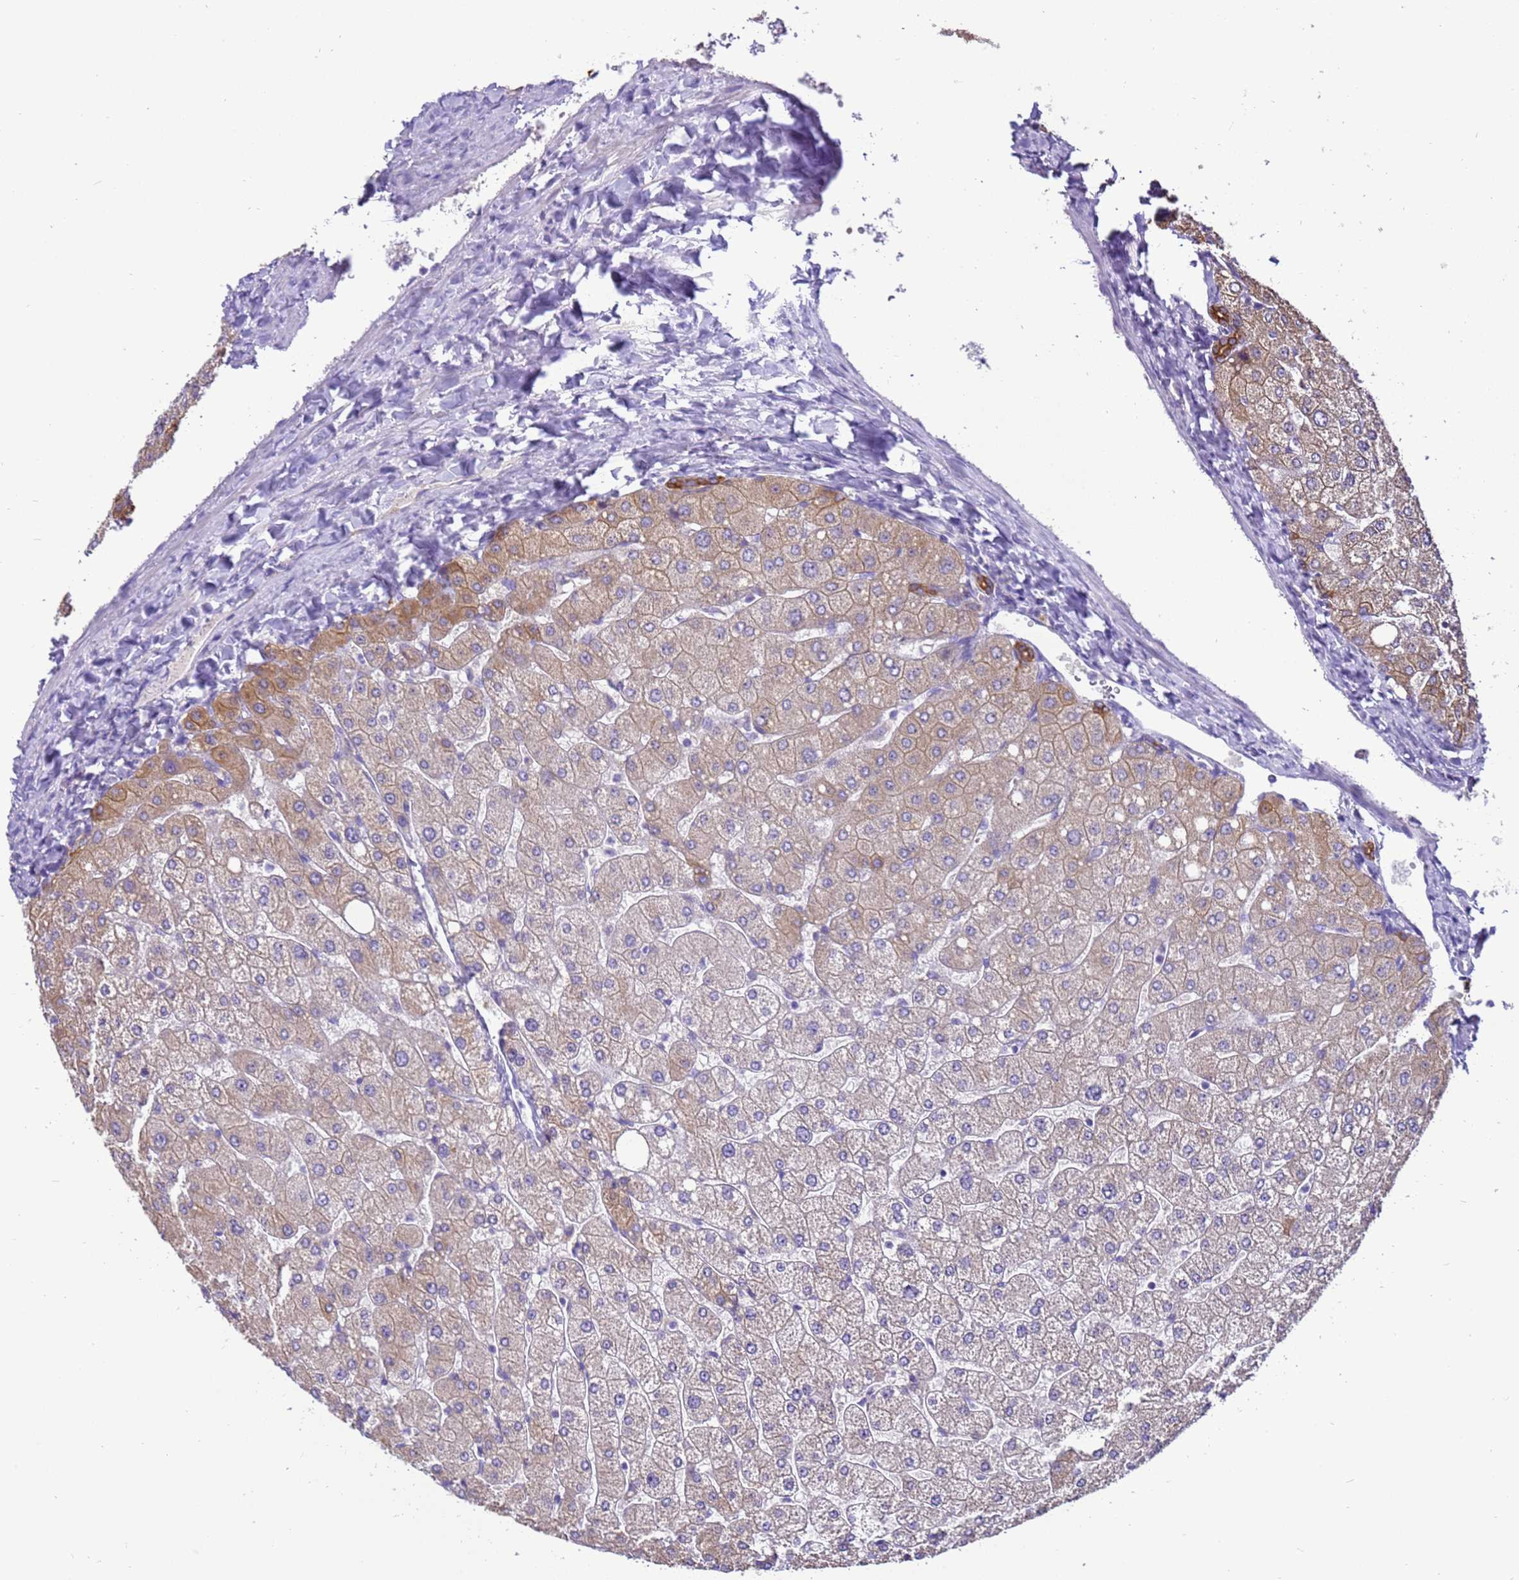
{"staining": {"intensity": "moderate", "quantity": ">75%", "location": "cytoplasmic/membranous"}, "tissue": "liver", "cell_type": "Cholangiocytes", "image_type": "normal", "snomed": [{"axis": "morphology", "description": "Normal tissue, NOS"}, {"axis": "topography", "description": "Liver"}], "caption": "High-magnification brightfield microscopy of benign liver stained with DAB (brown) and counterstained with hematoxylin (blue). cholangiocytes exhibit moderate cytoplasmic/membranous positivity is present in about>75% of cells. The staining was performed using DAB to visualize the protein expression in brown, while the nuclei were stained in blue with hematoxylin (Magnification: 20x).", "gene": "PIEZO2", "patient": {"sex": "male", "age": 55}}